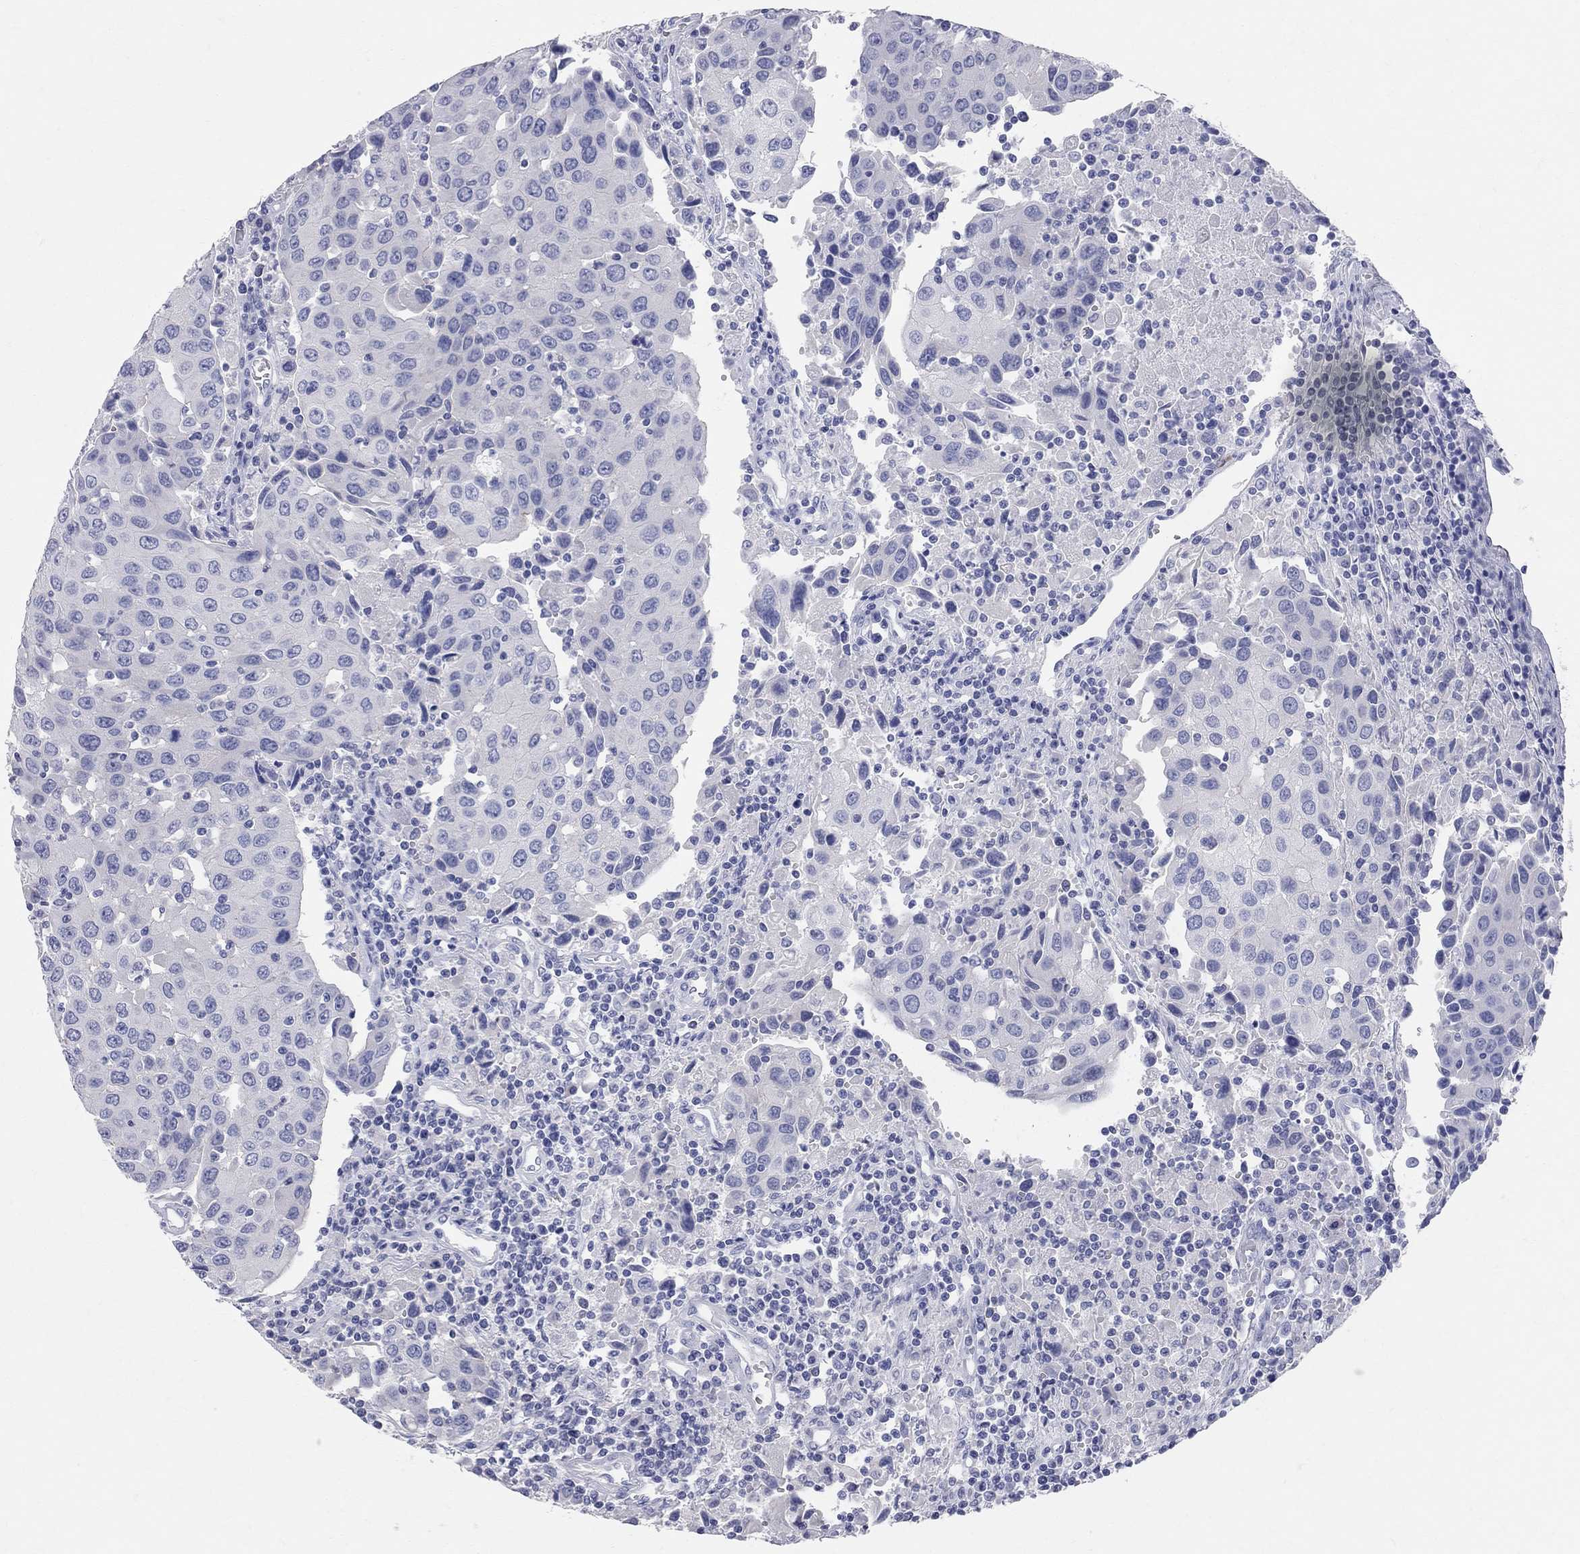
{"staining": {"intensity": "negative", "quantity": "none", "location": "none"}, "tissue": "urothelial cancer", "cell_type": "Tumor cells", "image_type": "cancer", "snomed": [{"axis": "morphology", "description": "Urothelial carcinoma, High grade"}, {"axis": "topography", "description": "Urinary bladder"}], "caption": "Histopathology image shows no protein staining in tumor cells of urothelial cancer tissue.", "gene": "AOX1", "patient": {"sex": "female", "age": 85}}